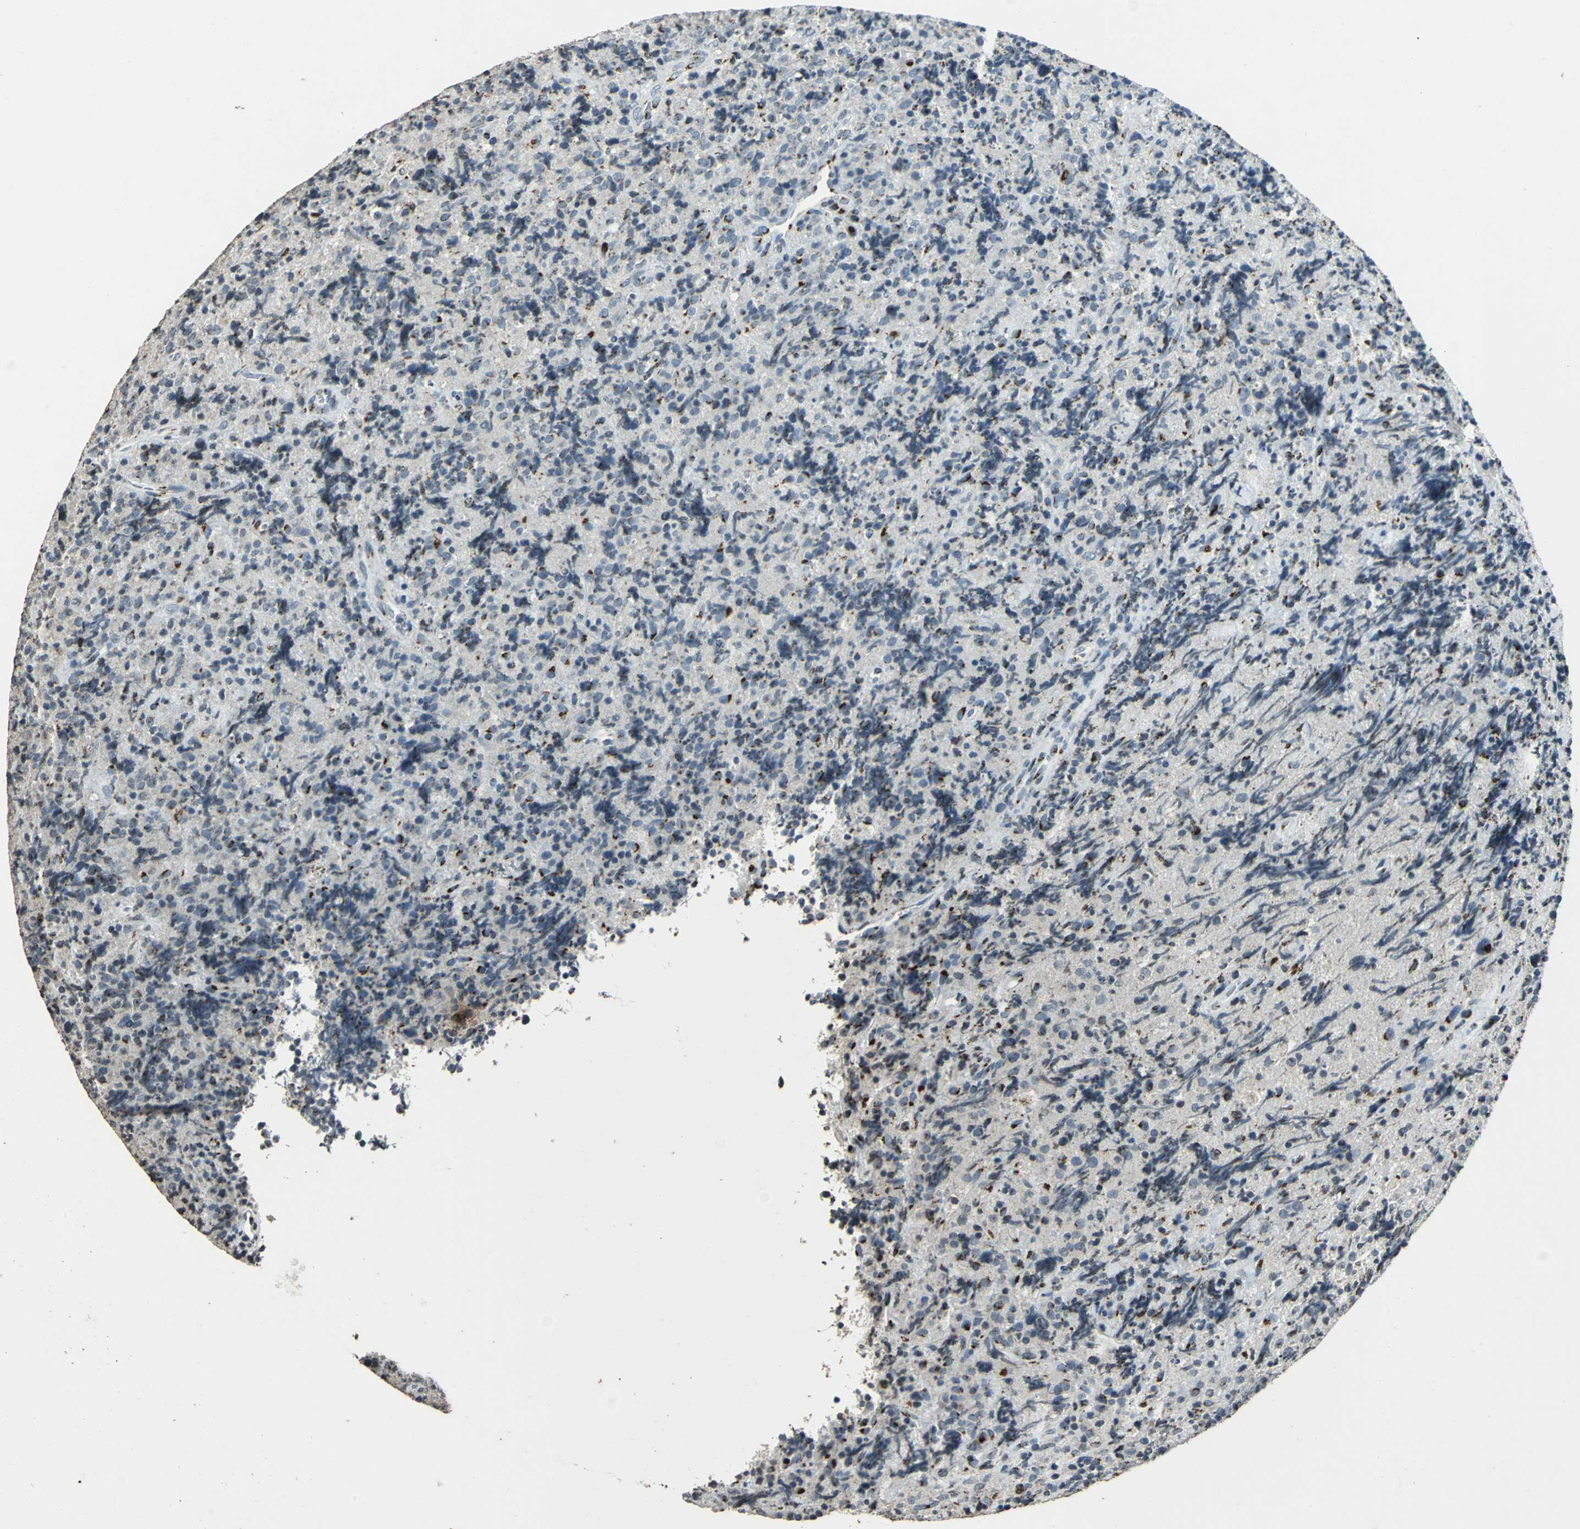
{"staining": {"intensity": "moderate", "quantity": "25%-75%", "location": "cytoplasmic/membranous"}, "tissue": "lymphoma", "cell_type": "Tumor cells", "image_type": "cancer", "snomed": [{"axis": "morphology", "description": "Malignant lymphoma, non-Hodgkin's type, High grade"}, {"axis": "topography", "description": "Tonsil"}], "caption": "Immunohistochemistry (IHC) photomicrograph of lymphoma stained for a protein (brown), which shows medium levels of moderate cytoplasmic/membranous expression in about 25%-75% of tumor cells.", "gene": "TMEM115", "patient": {"sex": "female", "age": 36}}